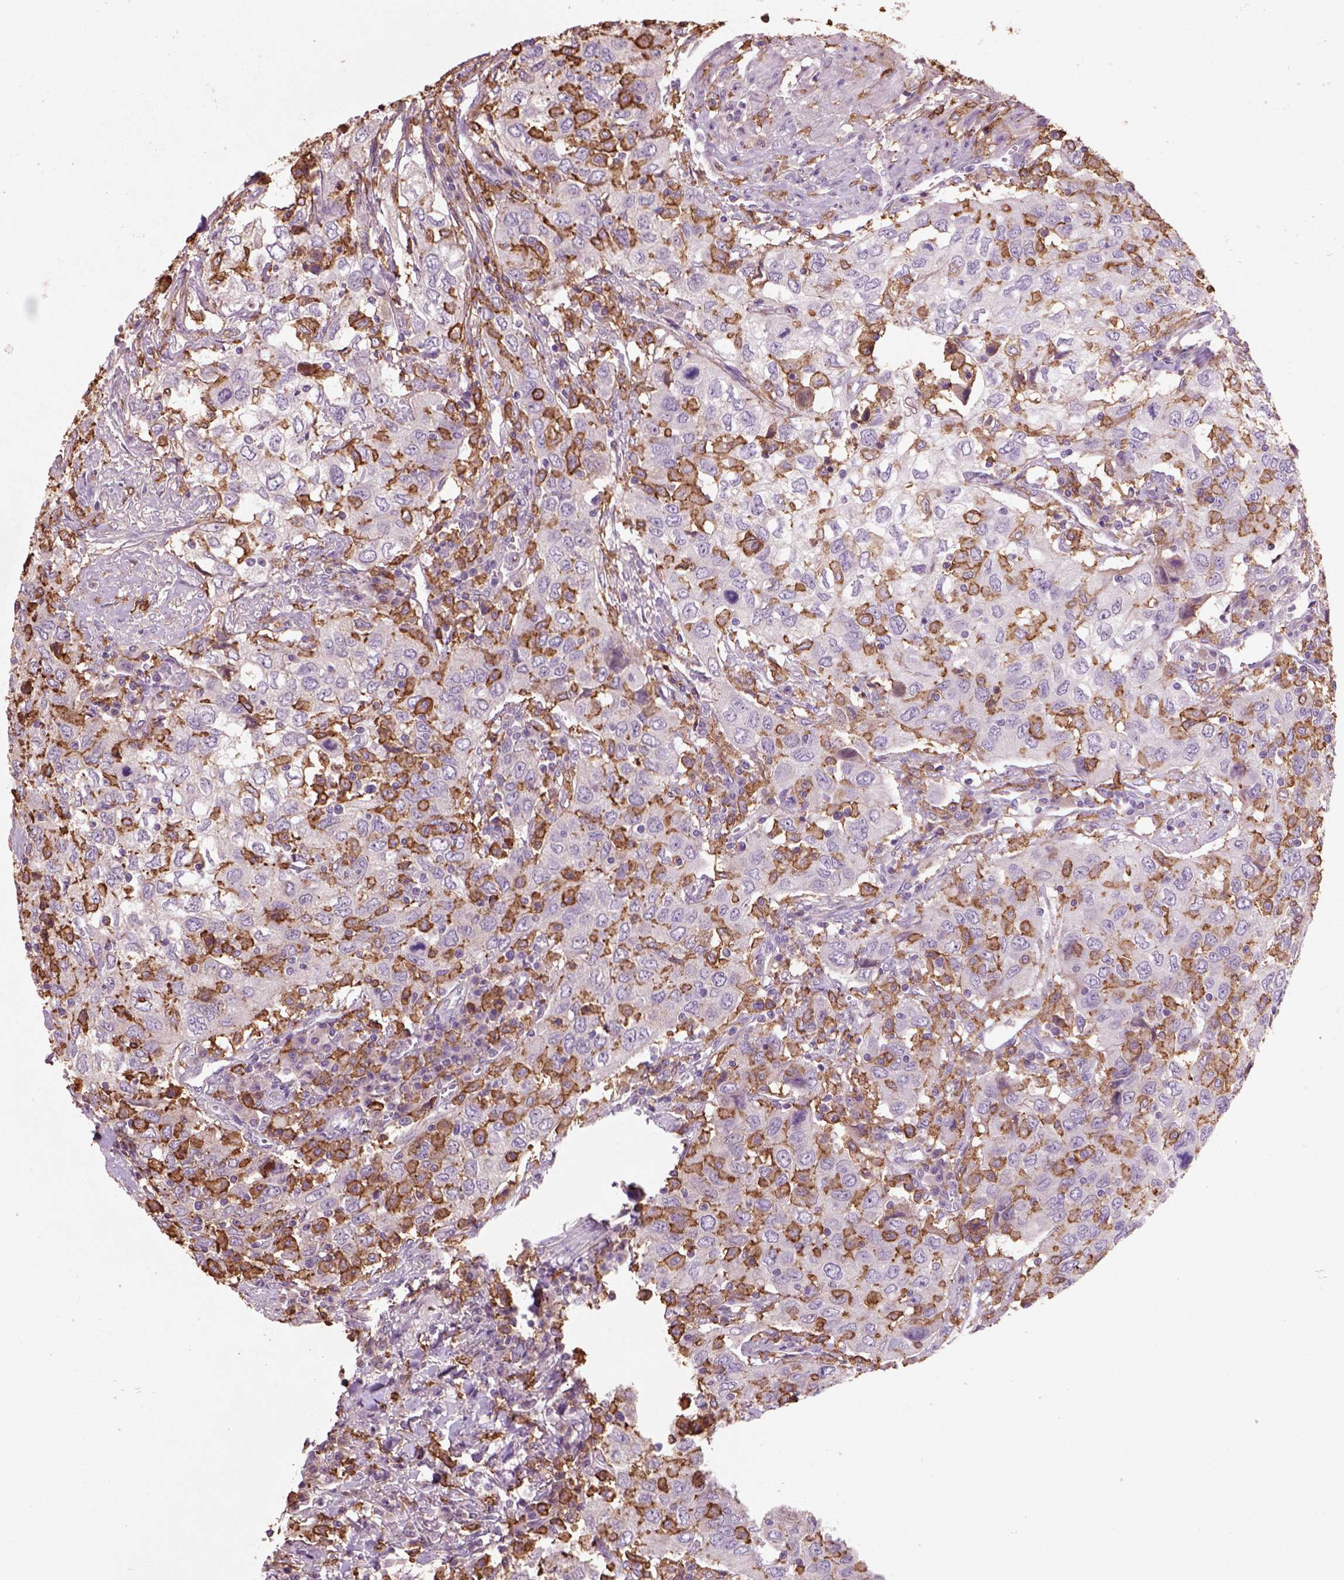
{"staining": {"intensity": "negative", "quantity": "none", "location": "none"}, "tissue": "urothelial cancer", "cell_type": "Tumor cells", "image_type": "cancer", "snomed": [{"axis": "morphology", "description": "Urothelial carcinoma, High grade"}, {"axis": "topography", "description": "Urinary bladder"}], "caption": "Immunohistochemistry of urothelial cancer demonstrates no expression in tumor cells.", "gene": "CD14", "patient": {"sex": "male", "age": 76}}